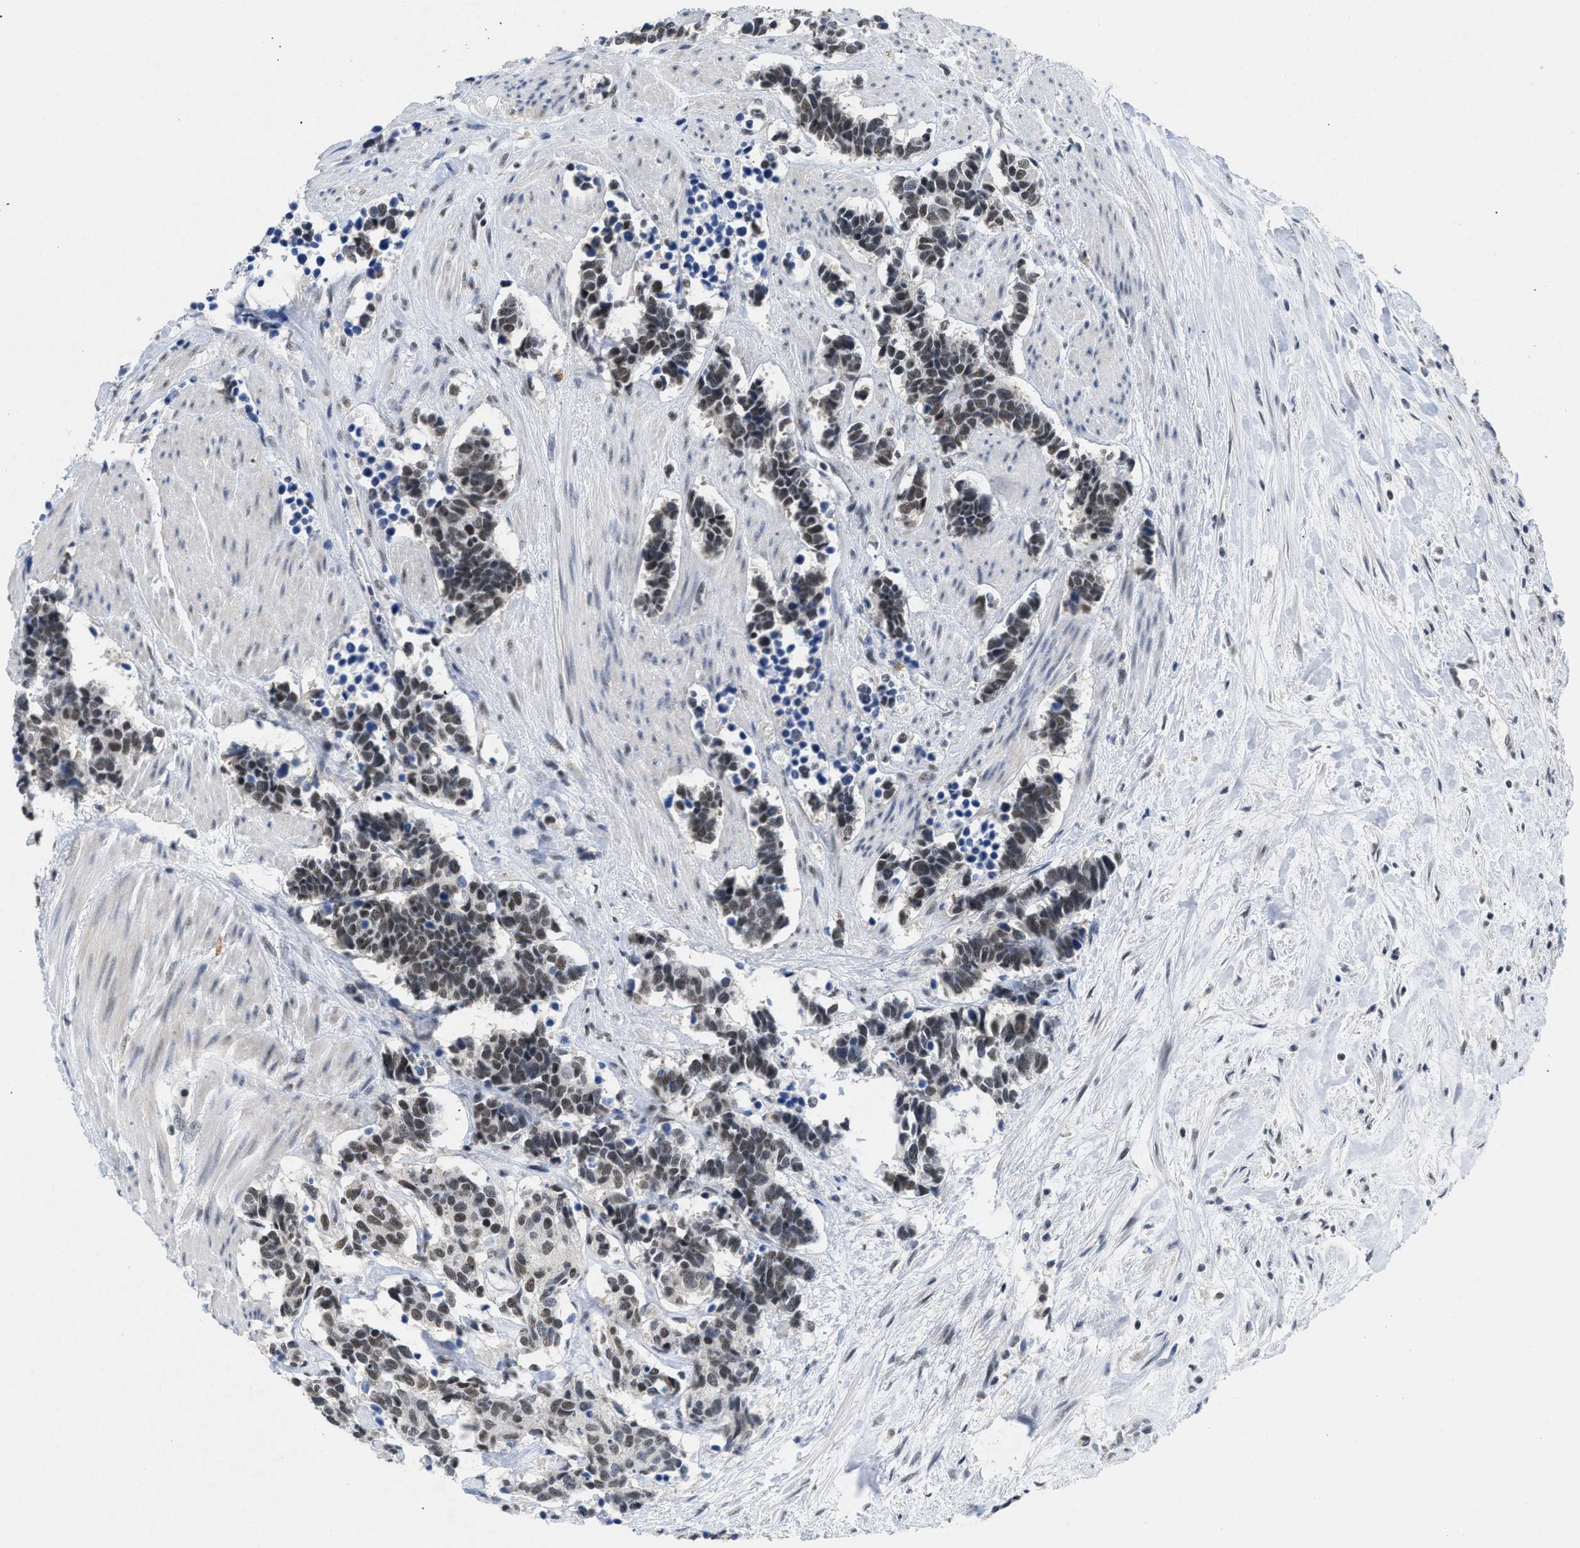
{"staining": {"intensity": "weak", "quantity": ">75%", "location": "nuclear"}, "tissue": "carcinoid", "cell_type": "Tumor cells", "image_type": "cancer", "snomed": [{"axis": "morphology", "description": "Carcinoma, NOS"}, {"axis": "morphology", "description": "Carcinoid, malignant, NOS"}, {"axis": "topography", "description": "Urinary bladder"}], "caption": "A photomicrograph of human carcinoma stained for a protein reveals weak nuclear brown staining in tumor cells. The protein of interest is shown in brown color, while the nuclei are stained blue.", "gene": "GGNBP2", "patient": {"sex": "male", "age": 57}}